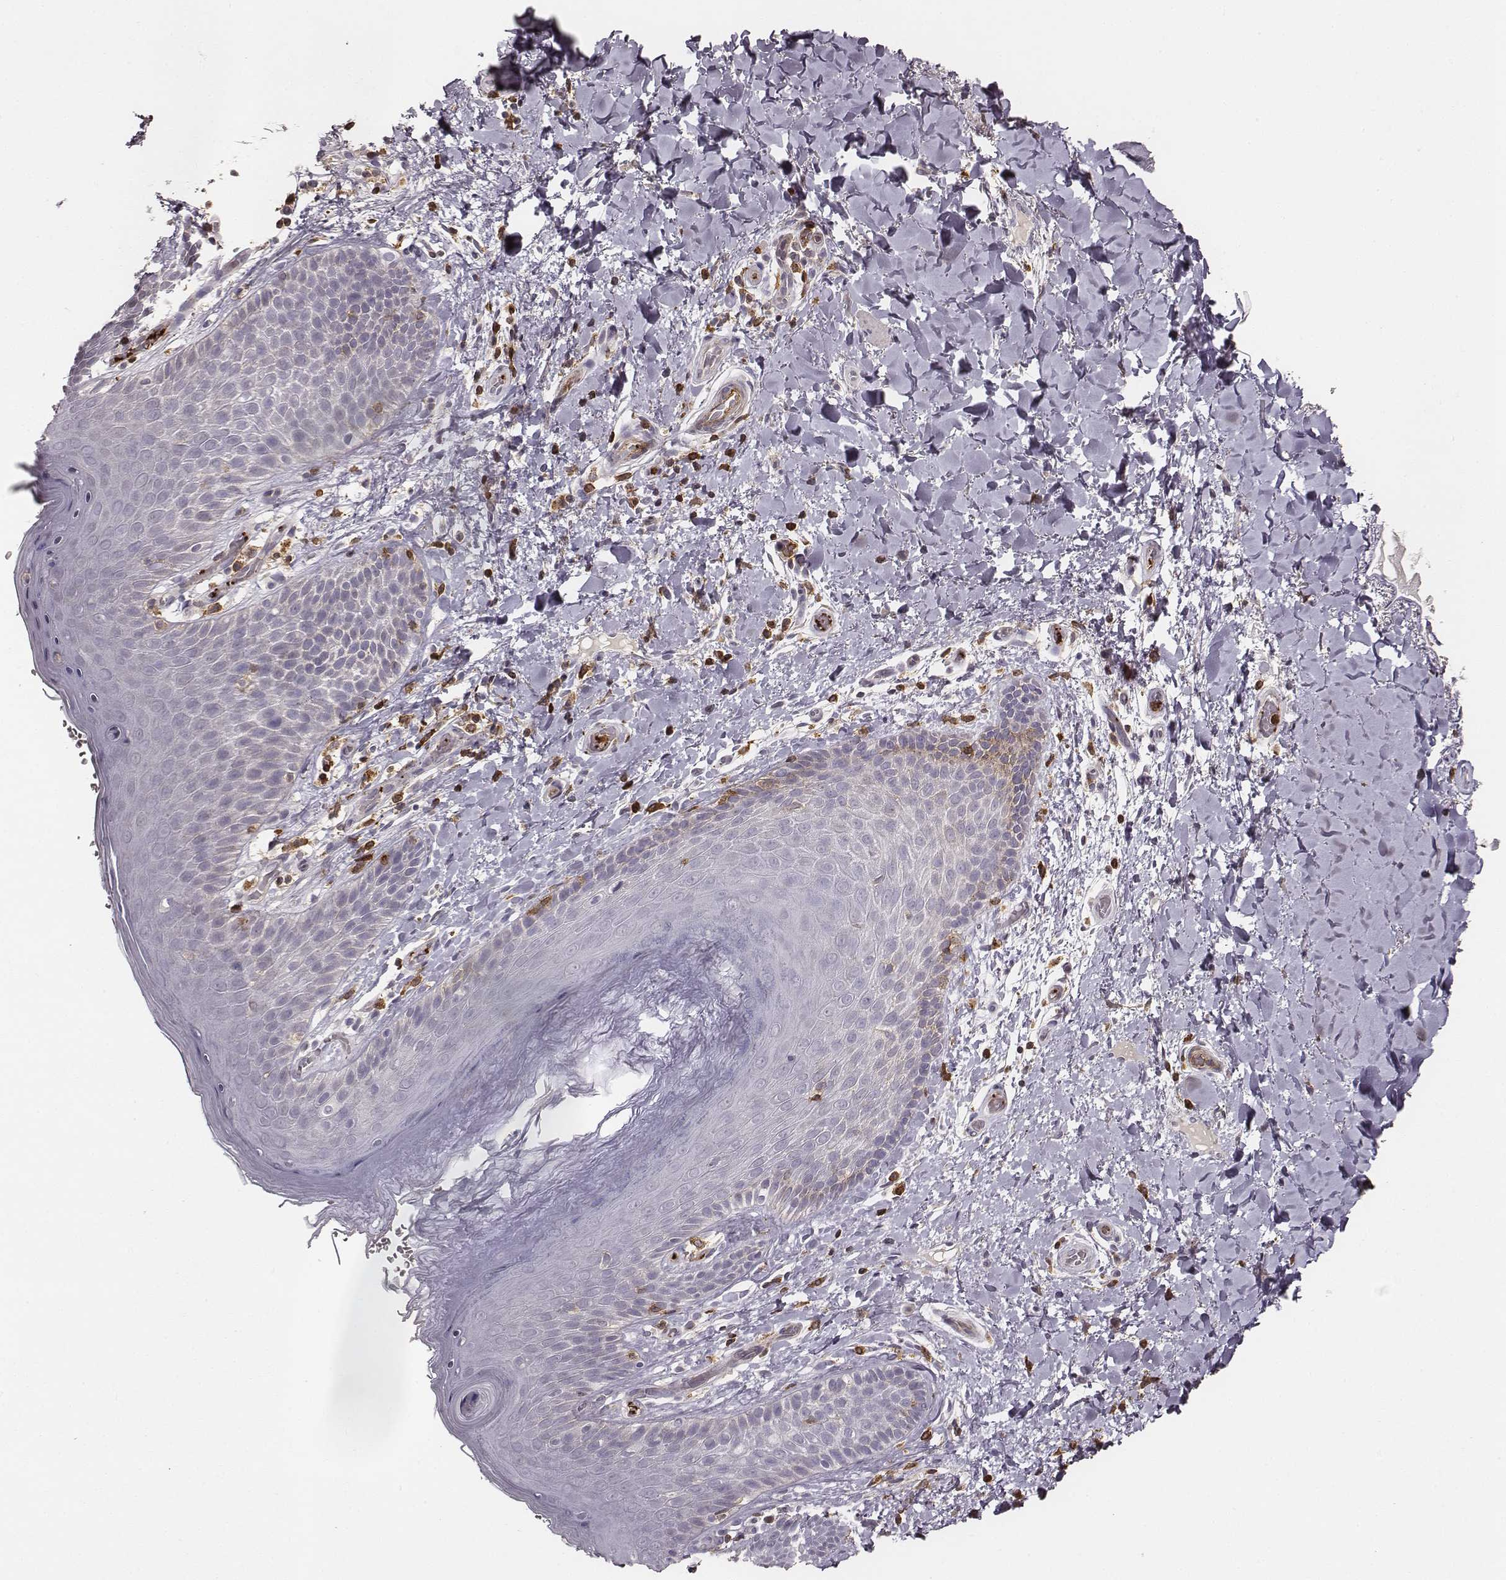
{"staining": {"intensity": "negative", "quantity": "none", "location": "none"}, "tissue": "skin", "cell_type": "Epidermal cells", "image_type": "normal", "snomed": [{"axis": "morphology", "description": "Normal tissue, NOS"}, {"axis": "topography", "description": "Anal"}], "caption": "DAB (3,3'-diaminobenzidine) immunohistochemical staining of normal human skin reveals no significant staining in epidermal cells.", "gene": "ZYX", "patient": {"sex": "male", "age": 36}}